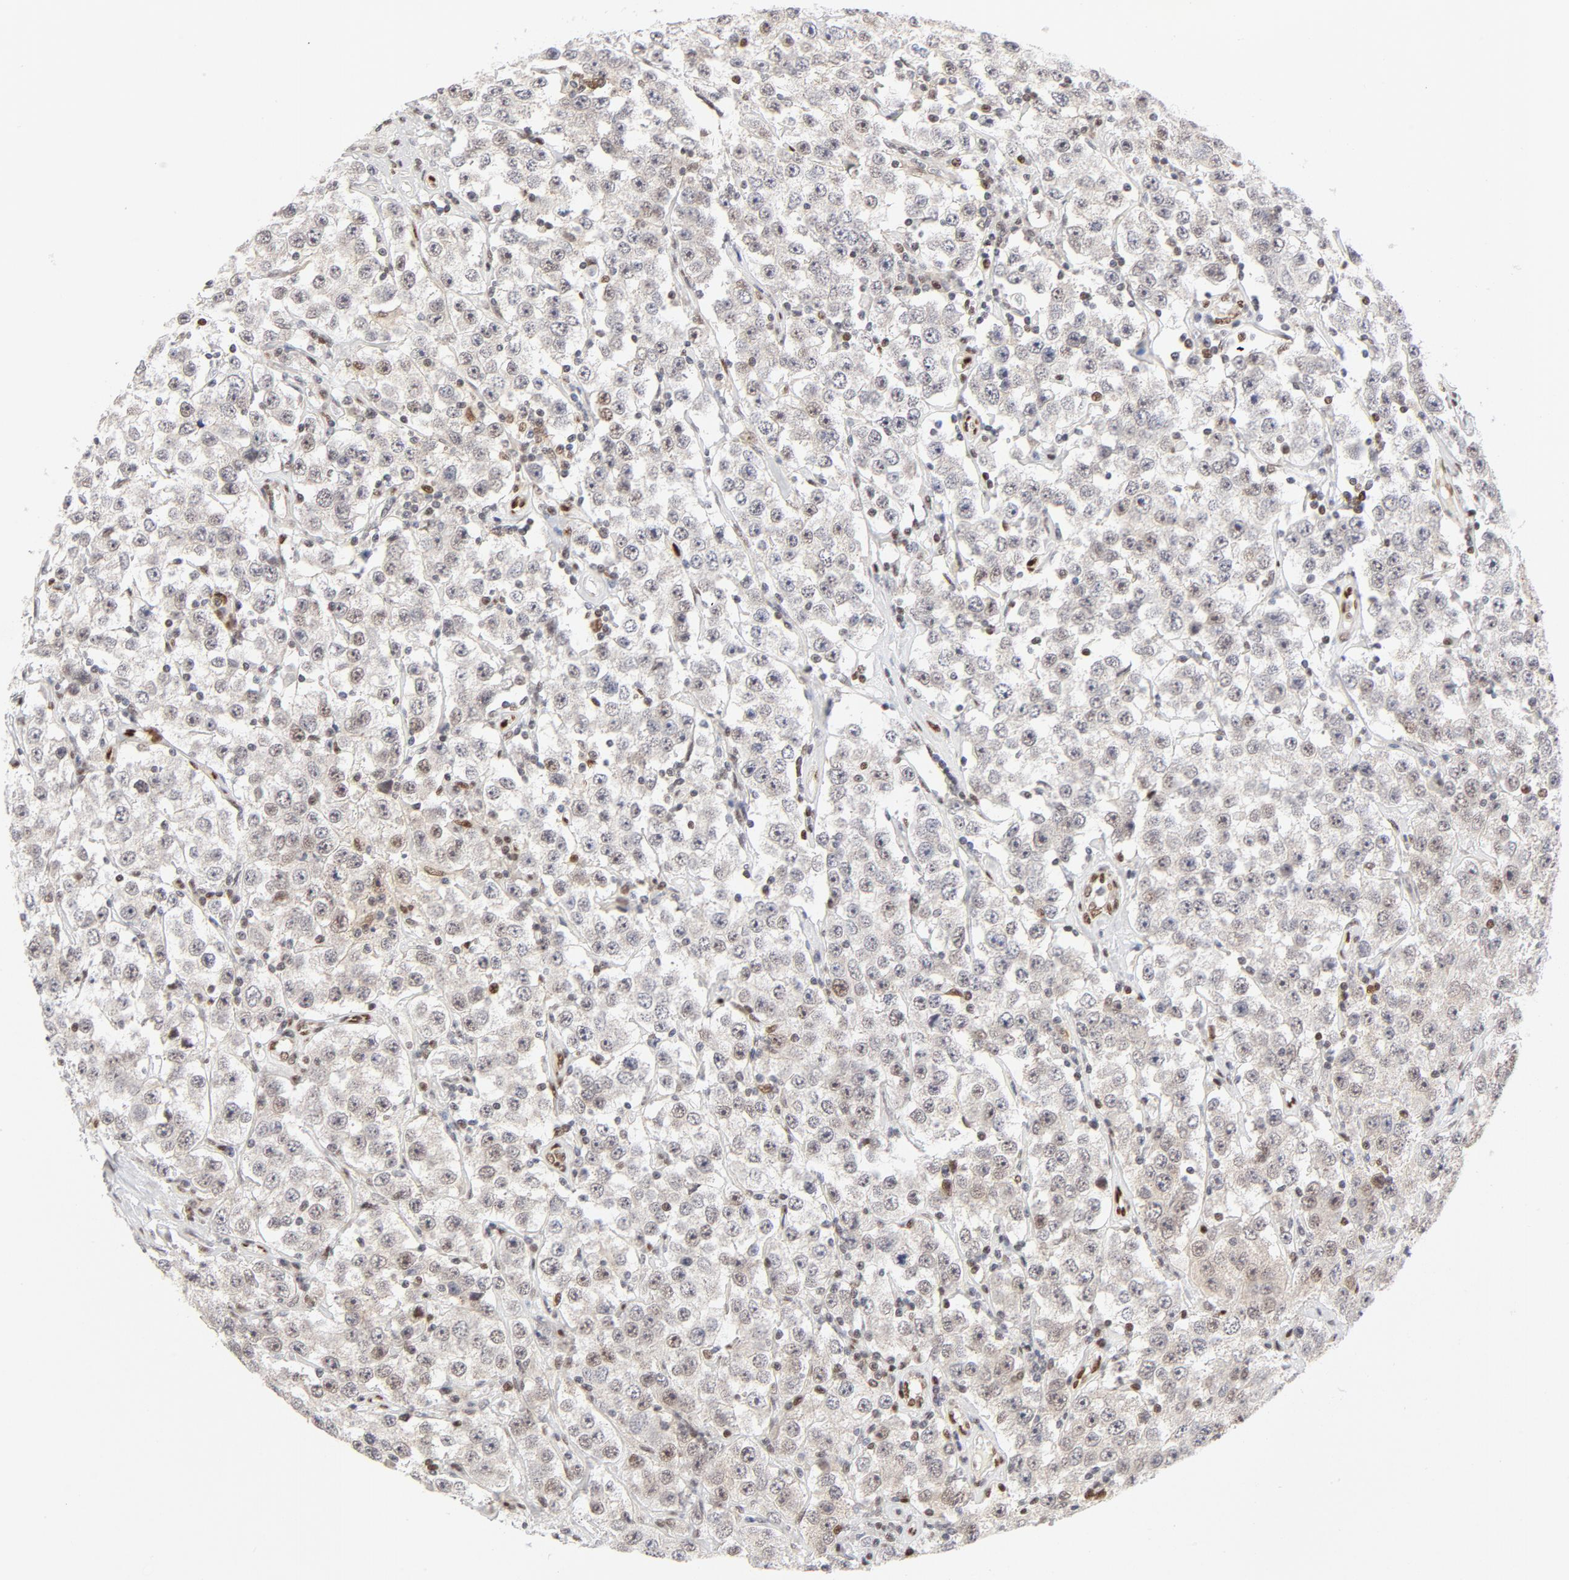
{"staining": {"intensity": "weak", "quantity": "<25%", "location": "nuclear"}, "tissue": "testis cancer", "cell_type": "Tumor cells", "image_type": "cancer", "snomed": [{"axis": "morphology", "description": "Seminoma, NOS"}, {"axis": "topography", "description": "Testis"}], "caption": "There is no significant staining in tumor cells of seminoma (testis).", "gene": "MEF2A", "patient": {"sex": "male", "age": 52}}